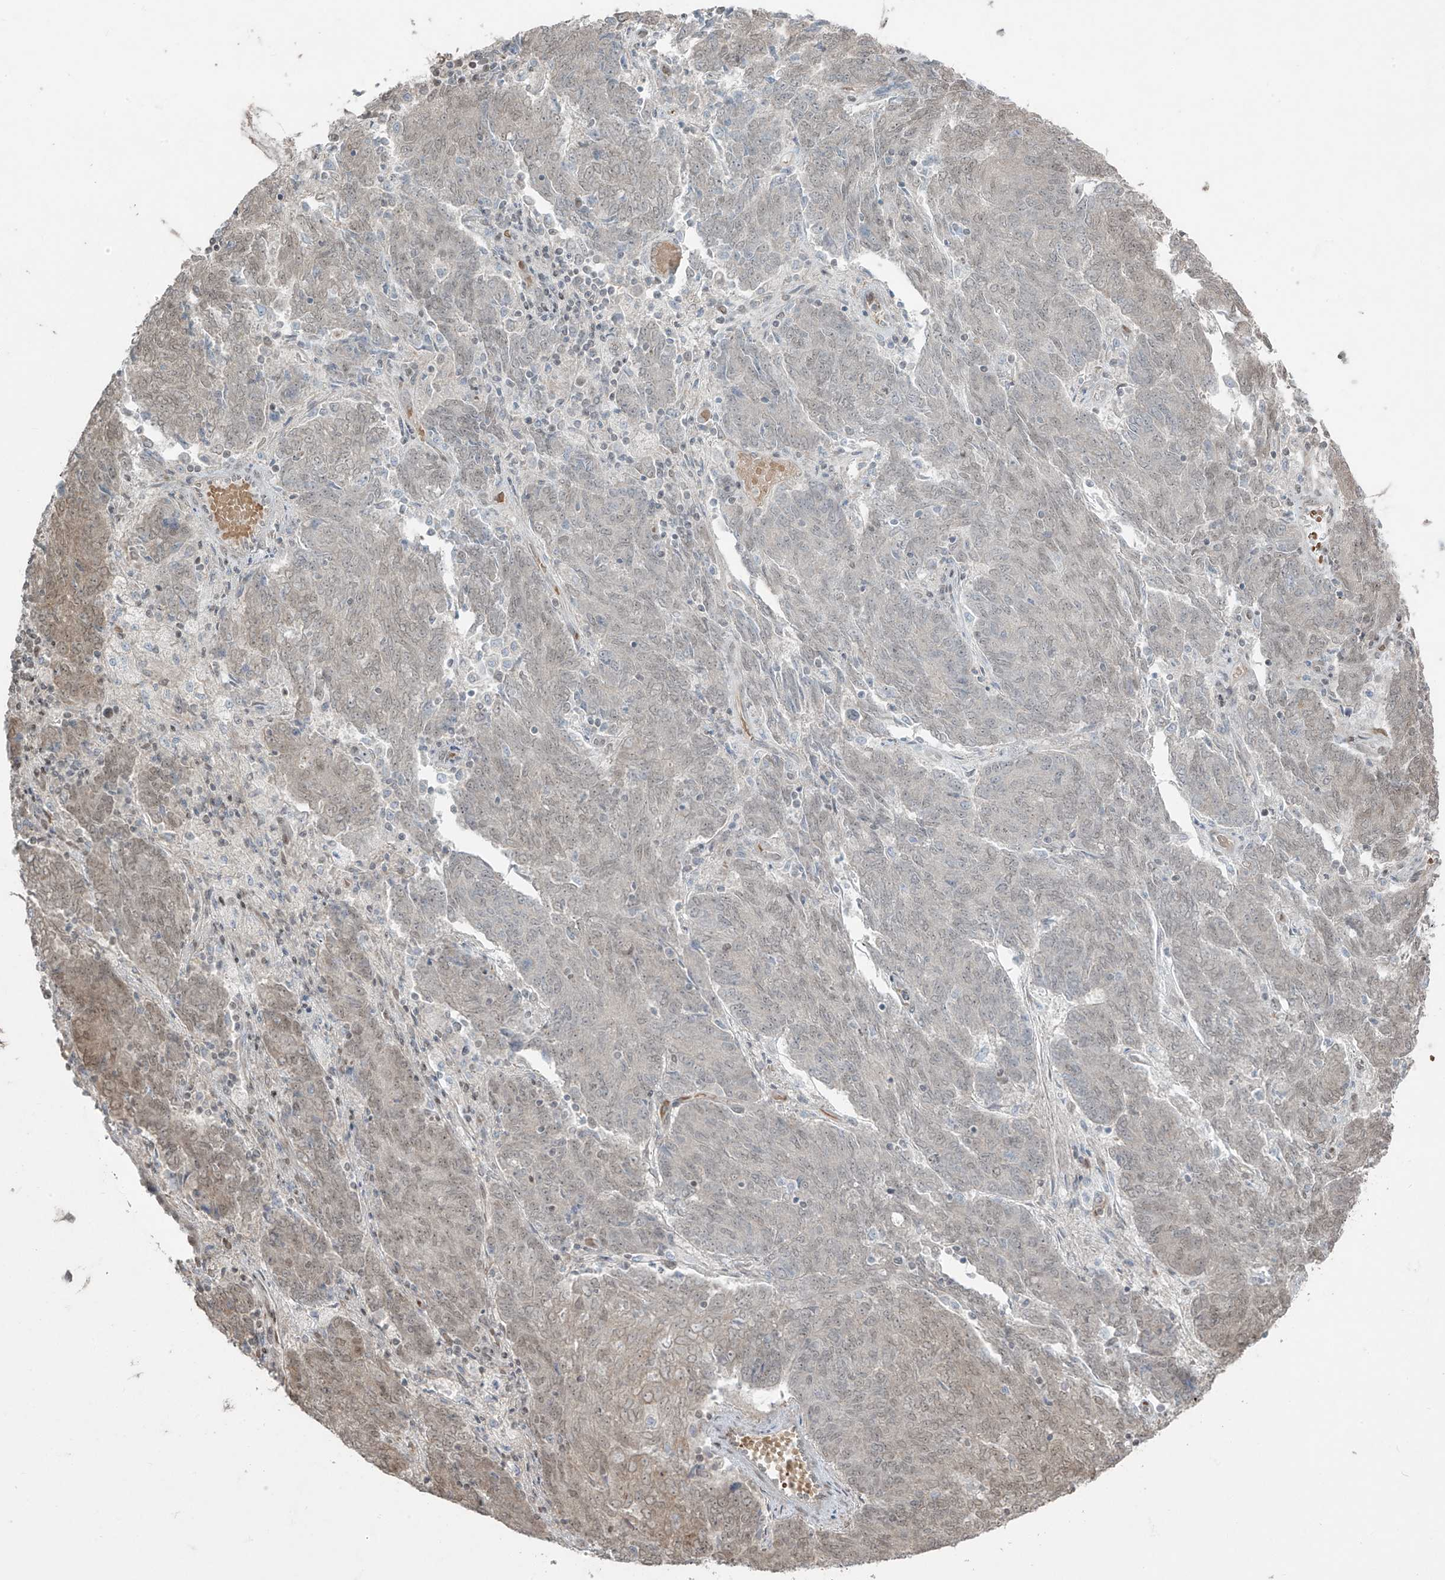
{"staining": {"intensity": "negative", "quantity": "none", "location": "none"}, "tissue": "endometrial cancer", "cell_type": "Tumor cells", "image_type": "cancer", "snomed": [{"axis": "morphology", "description": "Adenocarcinoma, NOS"}, {"axis": "topography", "description": "Endometrium"}], "caption": "Endometrial cancer was stained to show a protein in brown. There is no significant positivity in tumor cells.", "gene": "TTC22", "patient": {"sex": "female", "age": 80}}